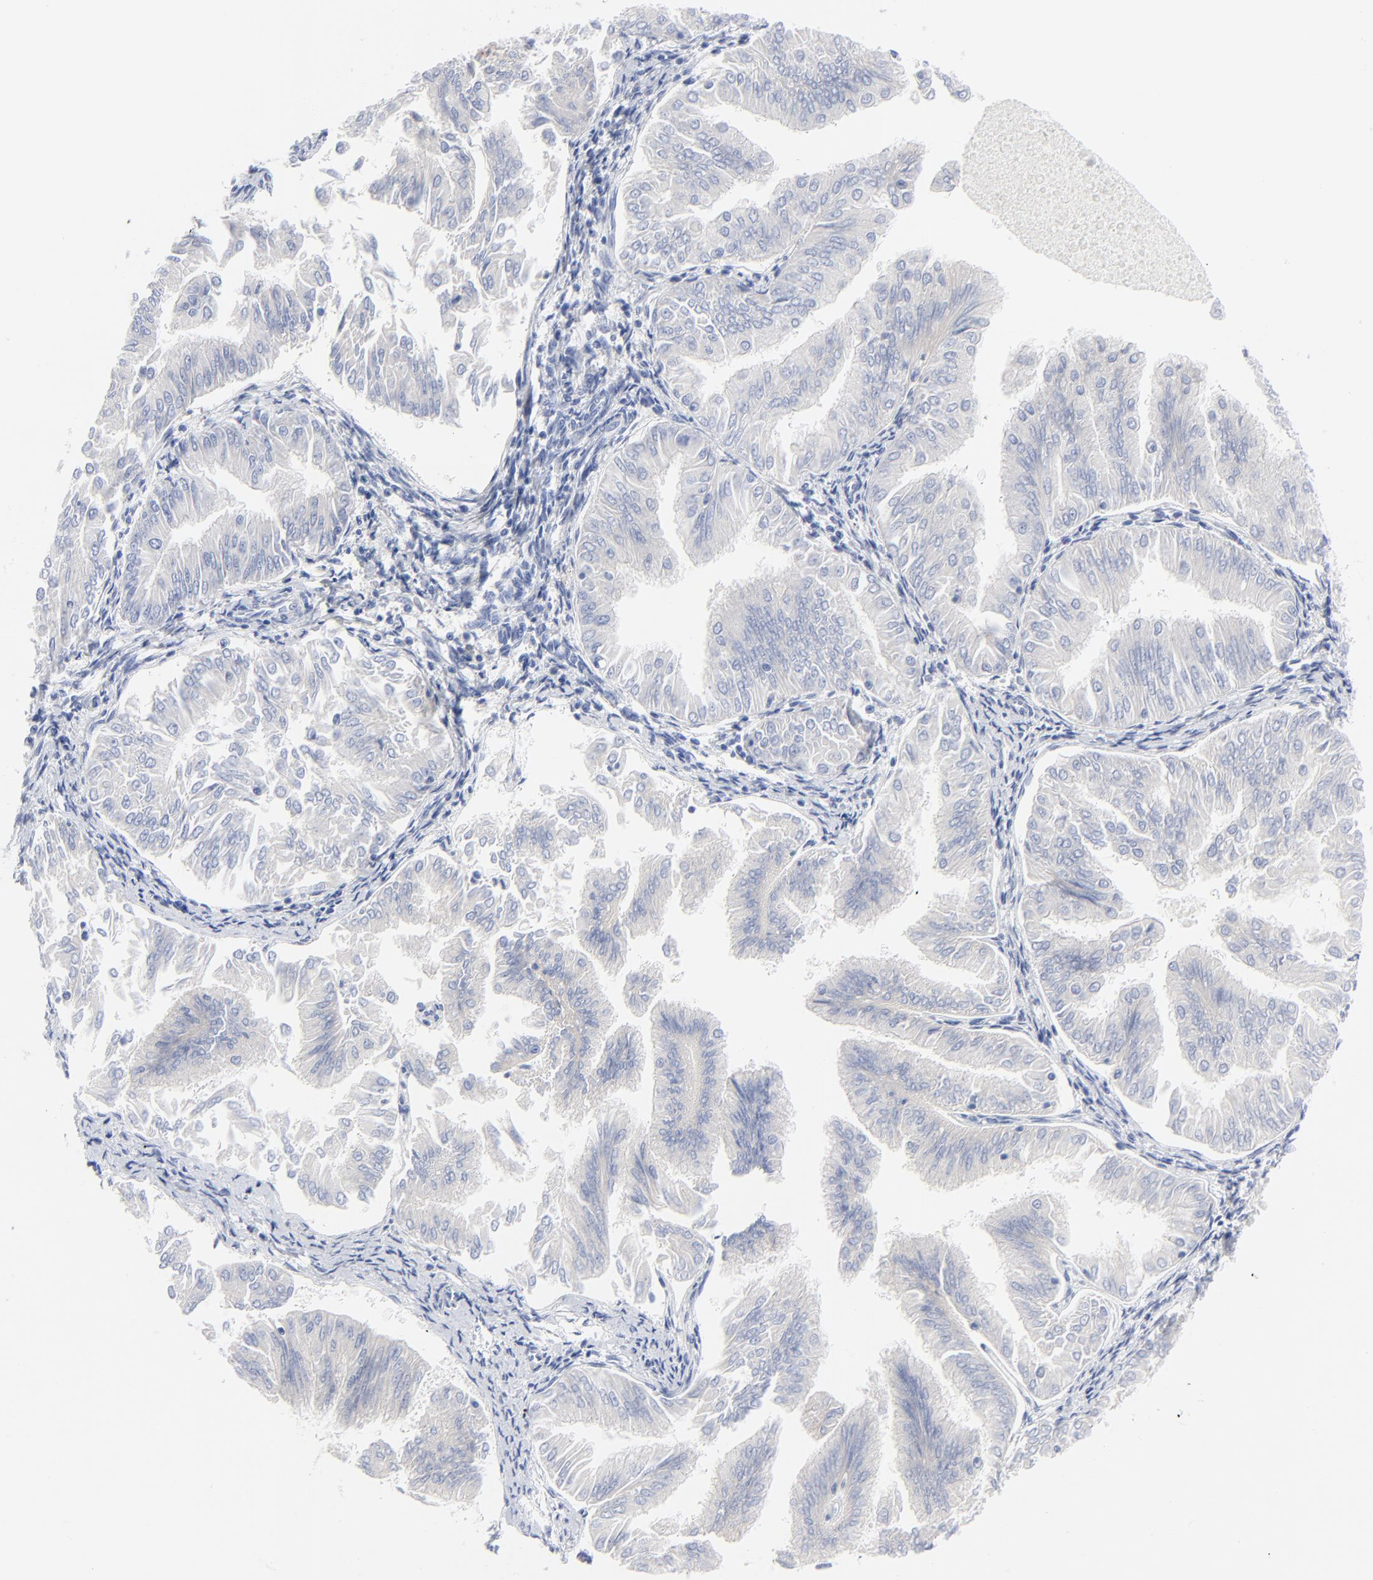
{"staining": {"intensity": "negative", "quantity": "none", "location": "none"}, "tissue": "endometrial cancer", "cell_type": "Tumor cells", "image_type": "cancer", "snomed": [{"axis": "morphology", "description": "Adenocarcinoma, NOS"}, {"axis": "topography", "description": "Endometrium"}], "caption": "The histopathology image displays no staining of tumor cells in adenocarcinoma (endometrial).", "gene": "STAT2", "patient": {"sex": "female", "age": 53}}